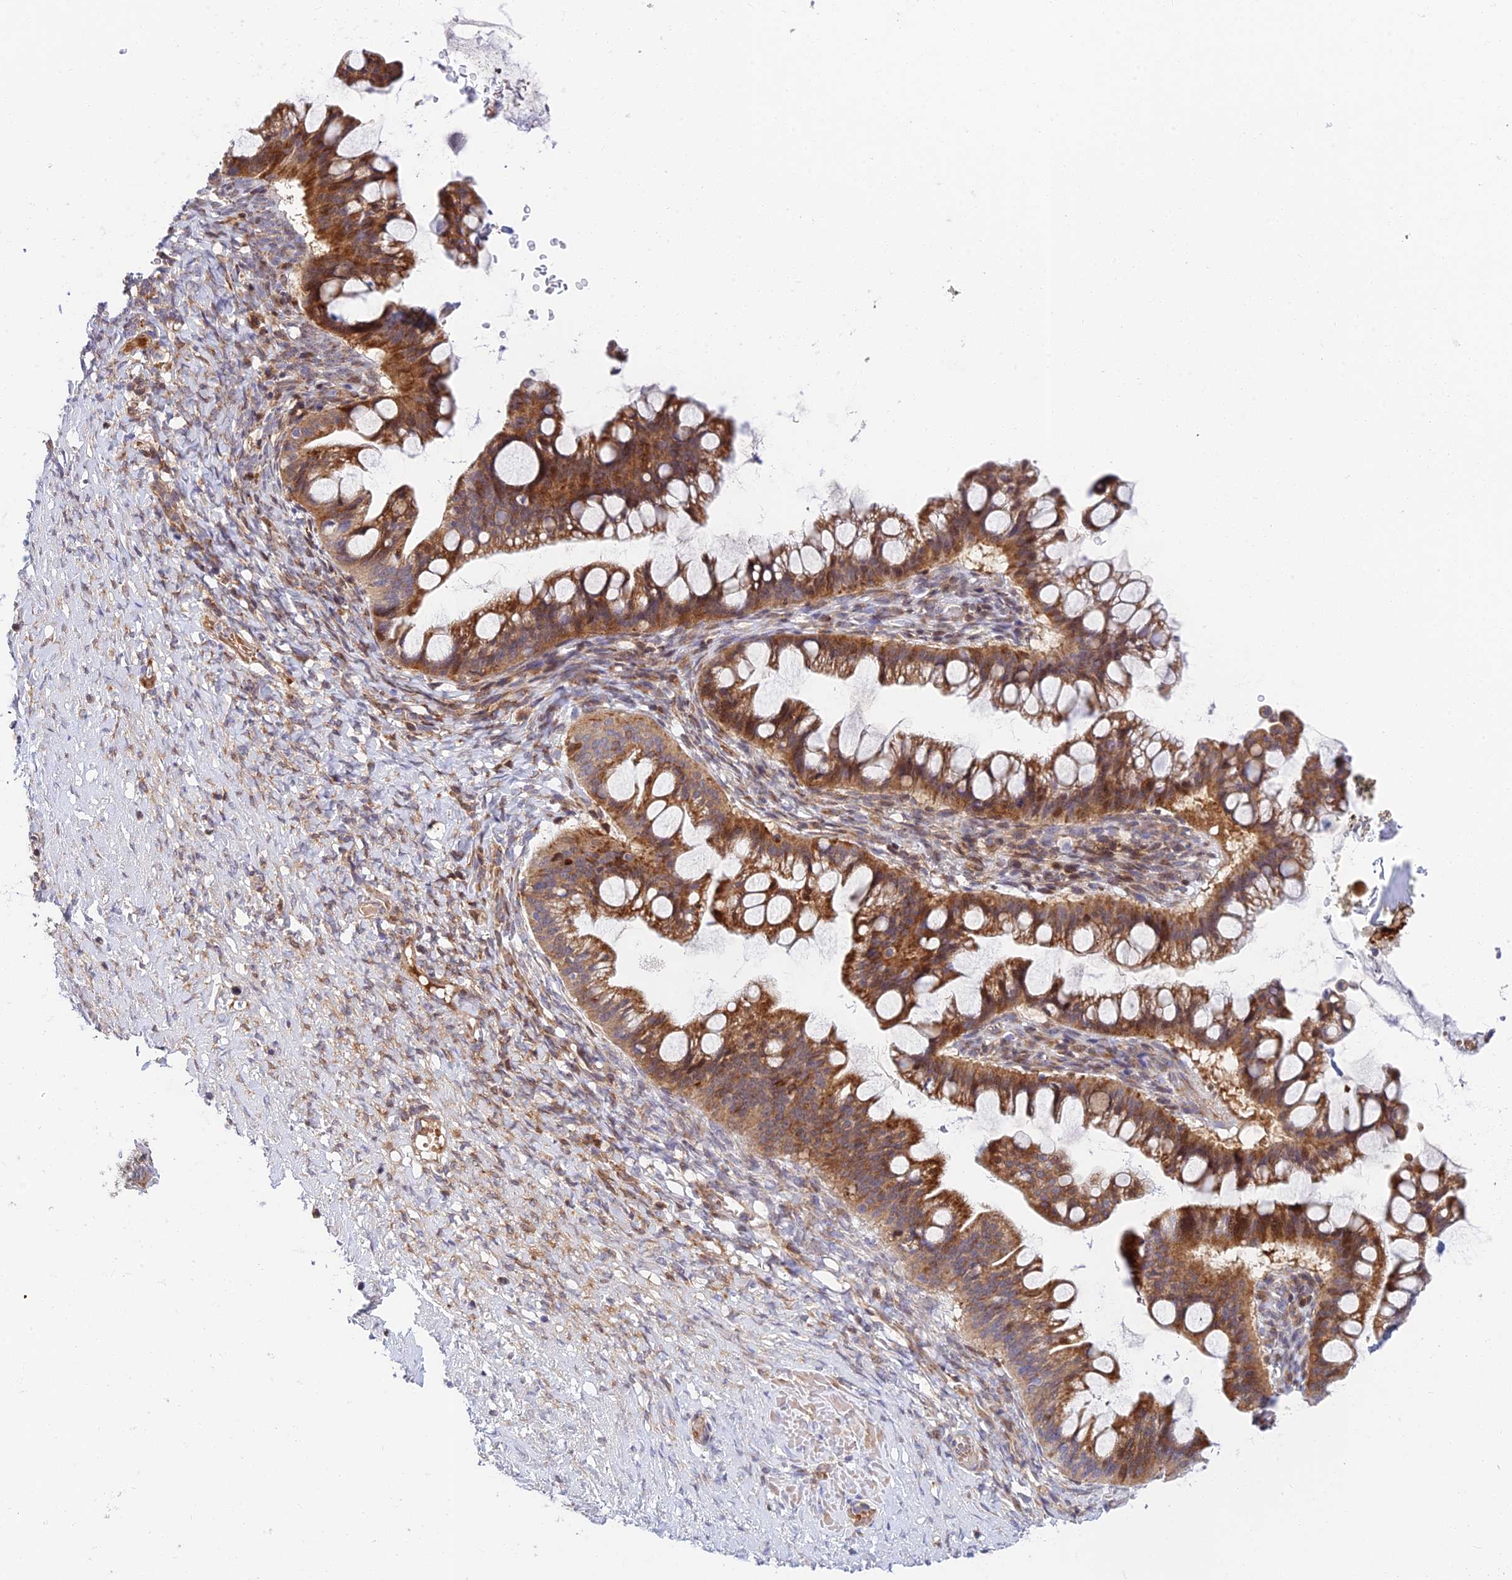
{"staining": {"intensity": "moderate", "quantity": ">75%", "location": "cytoplasmic/membranous"}, "tissue": "ovarian cancer", "cell_type": "Tumor cells", "image_type": "cancer", "snomed": [{"axis": "morphology", "description": "Cystadenocarcinoma, mucinous, NOS"}, {"axis": "topography", "description": "Ovary"}], "caption": "Ovarian mucinous cystadenocarcinoma stained with DAB immunohistochemistry (IHC) demonstrates medium levels of moderate cytoplasmic/membranous staining in approximately >75% of tumor cells.", "gene": "FUOM", "patient": {"sex": "female", "age": 73}}